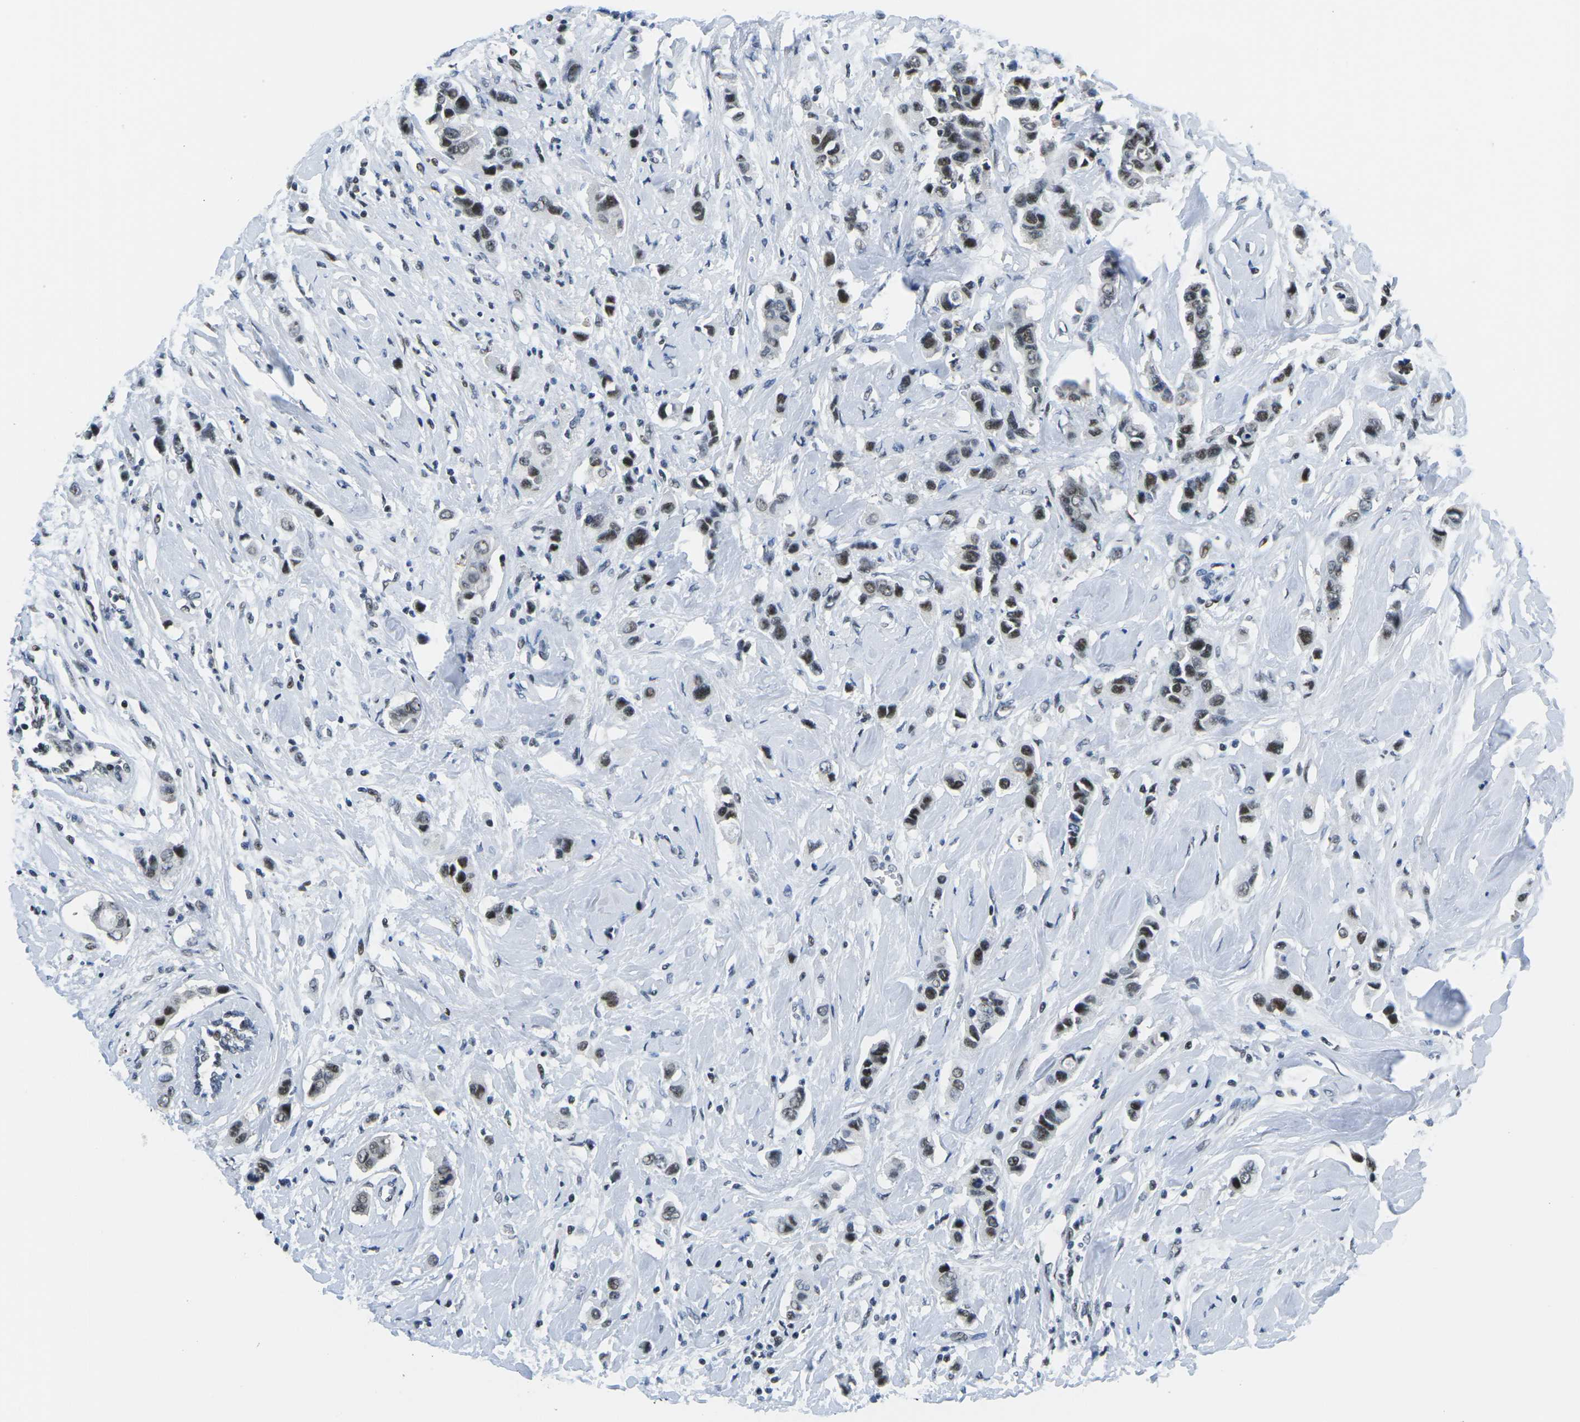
{"staining": {"intensity": "moderate", "quantity": ">75%", "location": "nuclear"}, "tissue": "breast cancer", "cell_type": "Tumor cells", "image_type": "cancer", "snomed": [{"axis": "morphology", "description": "Normal tissue, NOS"}, {"axis": "morphology", "description": "Duct carcinoma"}, {"axis": "topography", "description": "Breast"}], "caption": "Tumor cells reveal medium levels of moderate nuclear positivity in approximately >75% of cells in breast cancer (invasive ductal carcinoma). The staining was performed using DAB, with brown indicating positive protein expression. Nuclei are stained blue with hematoxylin.", "gene": "PRPF8", "patient": {"sex": "female", "age": 50}}